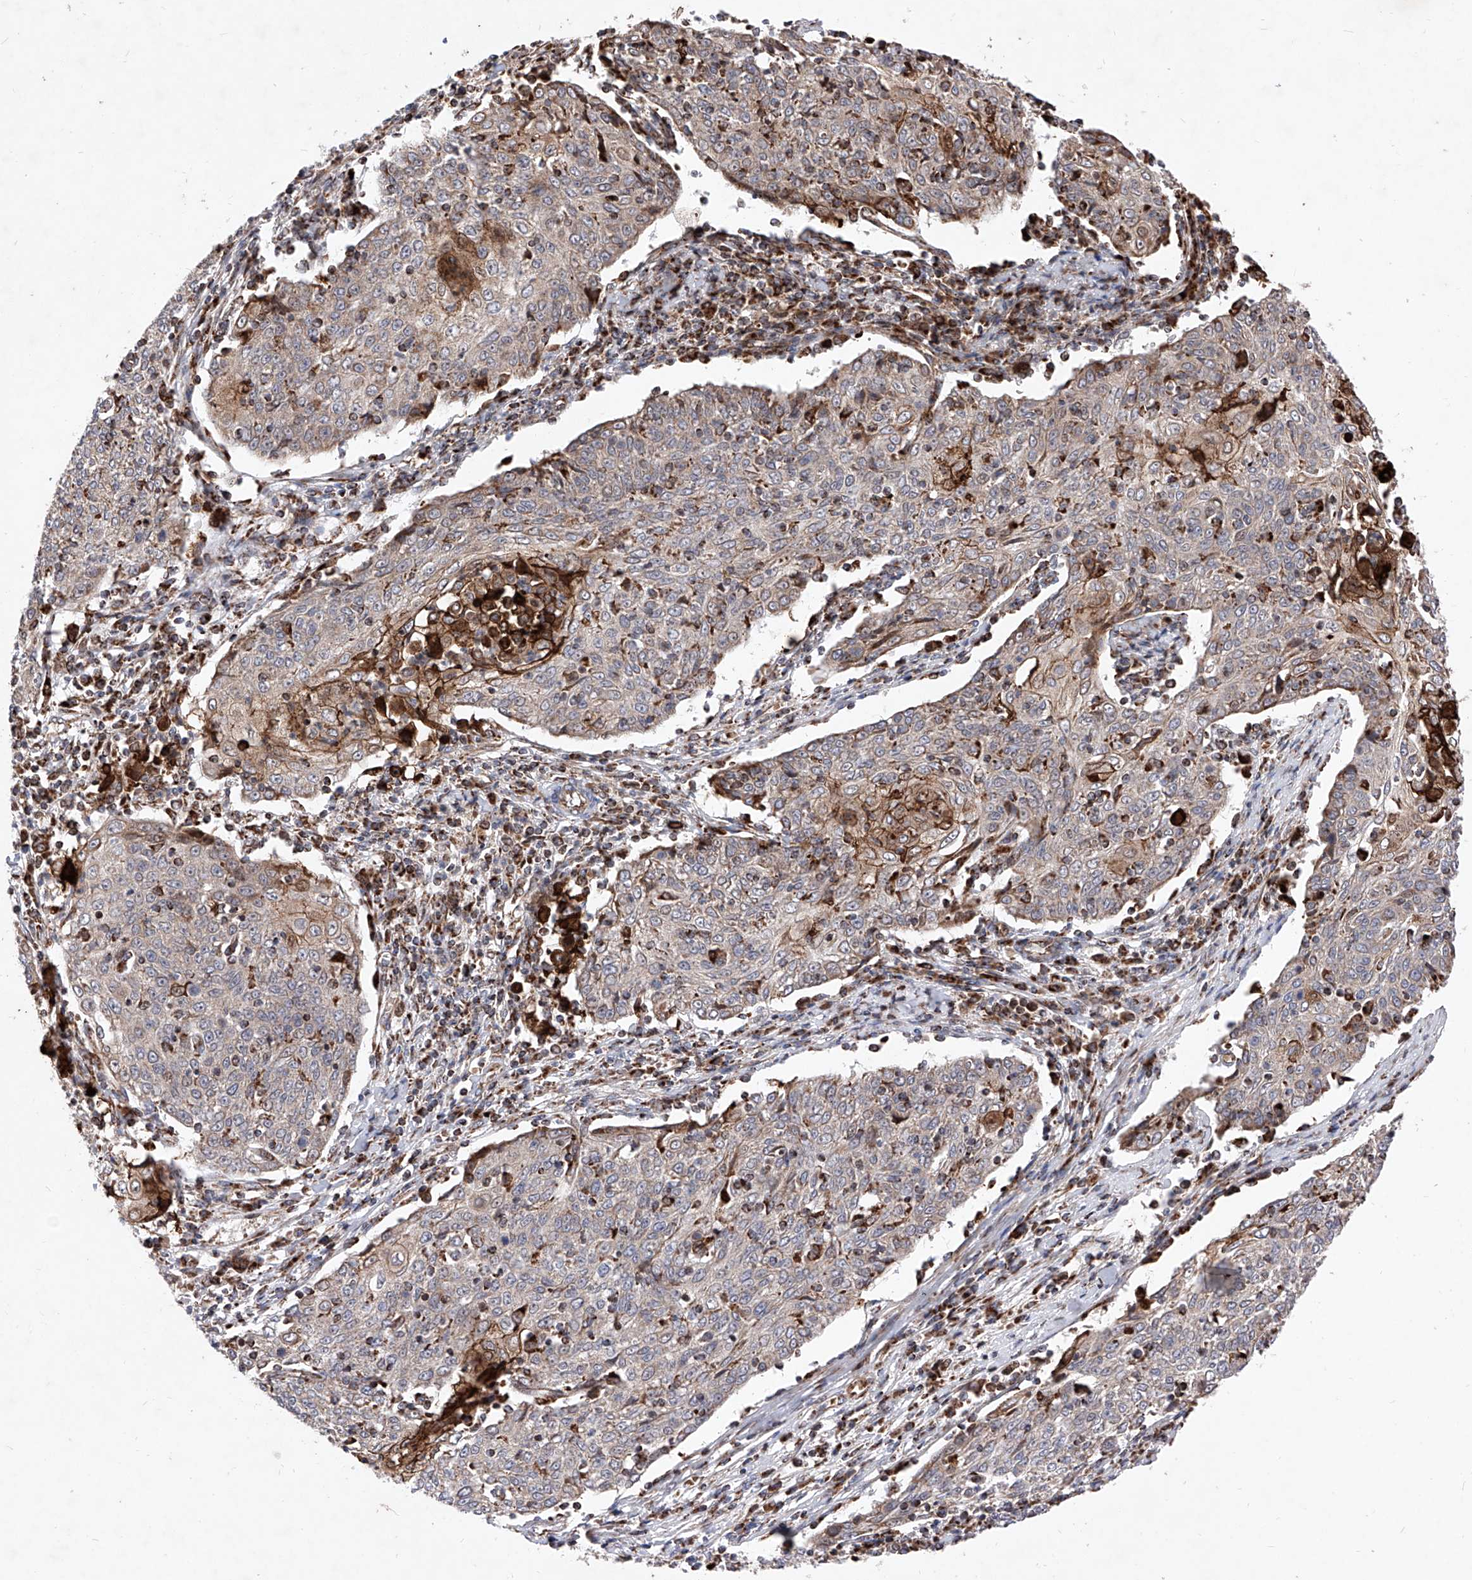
{"staining": {"intensity": "weak", "quantity": ">75%", "location": "cytoplasmic/membranous"}, "tissue": "cervical cancer", "cell_type": "Tumor cells", "image_type": "cancer", "snomed": [{"axis": "morphology", "description": "Squamous cell carcinoma, NOS"}, {"axis": "topography", "description": "Cervix"}], "caption": "Squamous cell carcinoma (cervical) stained with DAB IHC shows low levels of weak cytoplasmic/membranous positivity in approximately >75% of tumor cells.", "gene": "SEMA6A", "patient": {"sex": "female", "age": 48}}